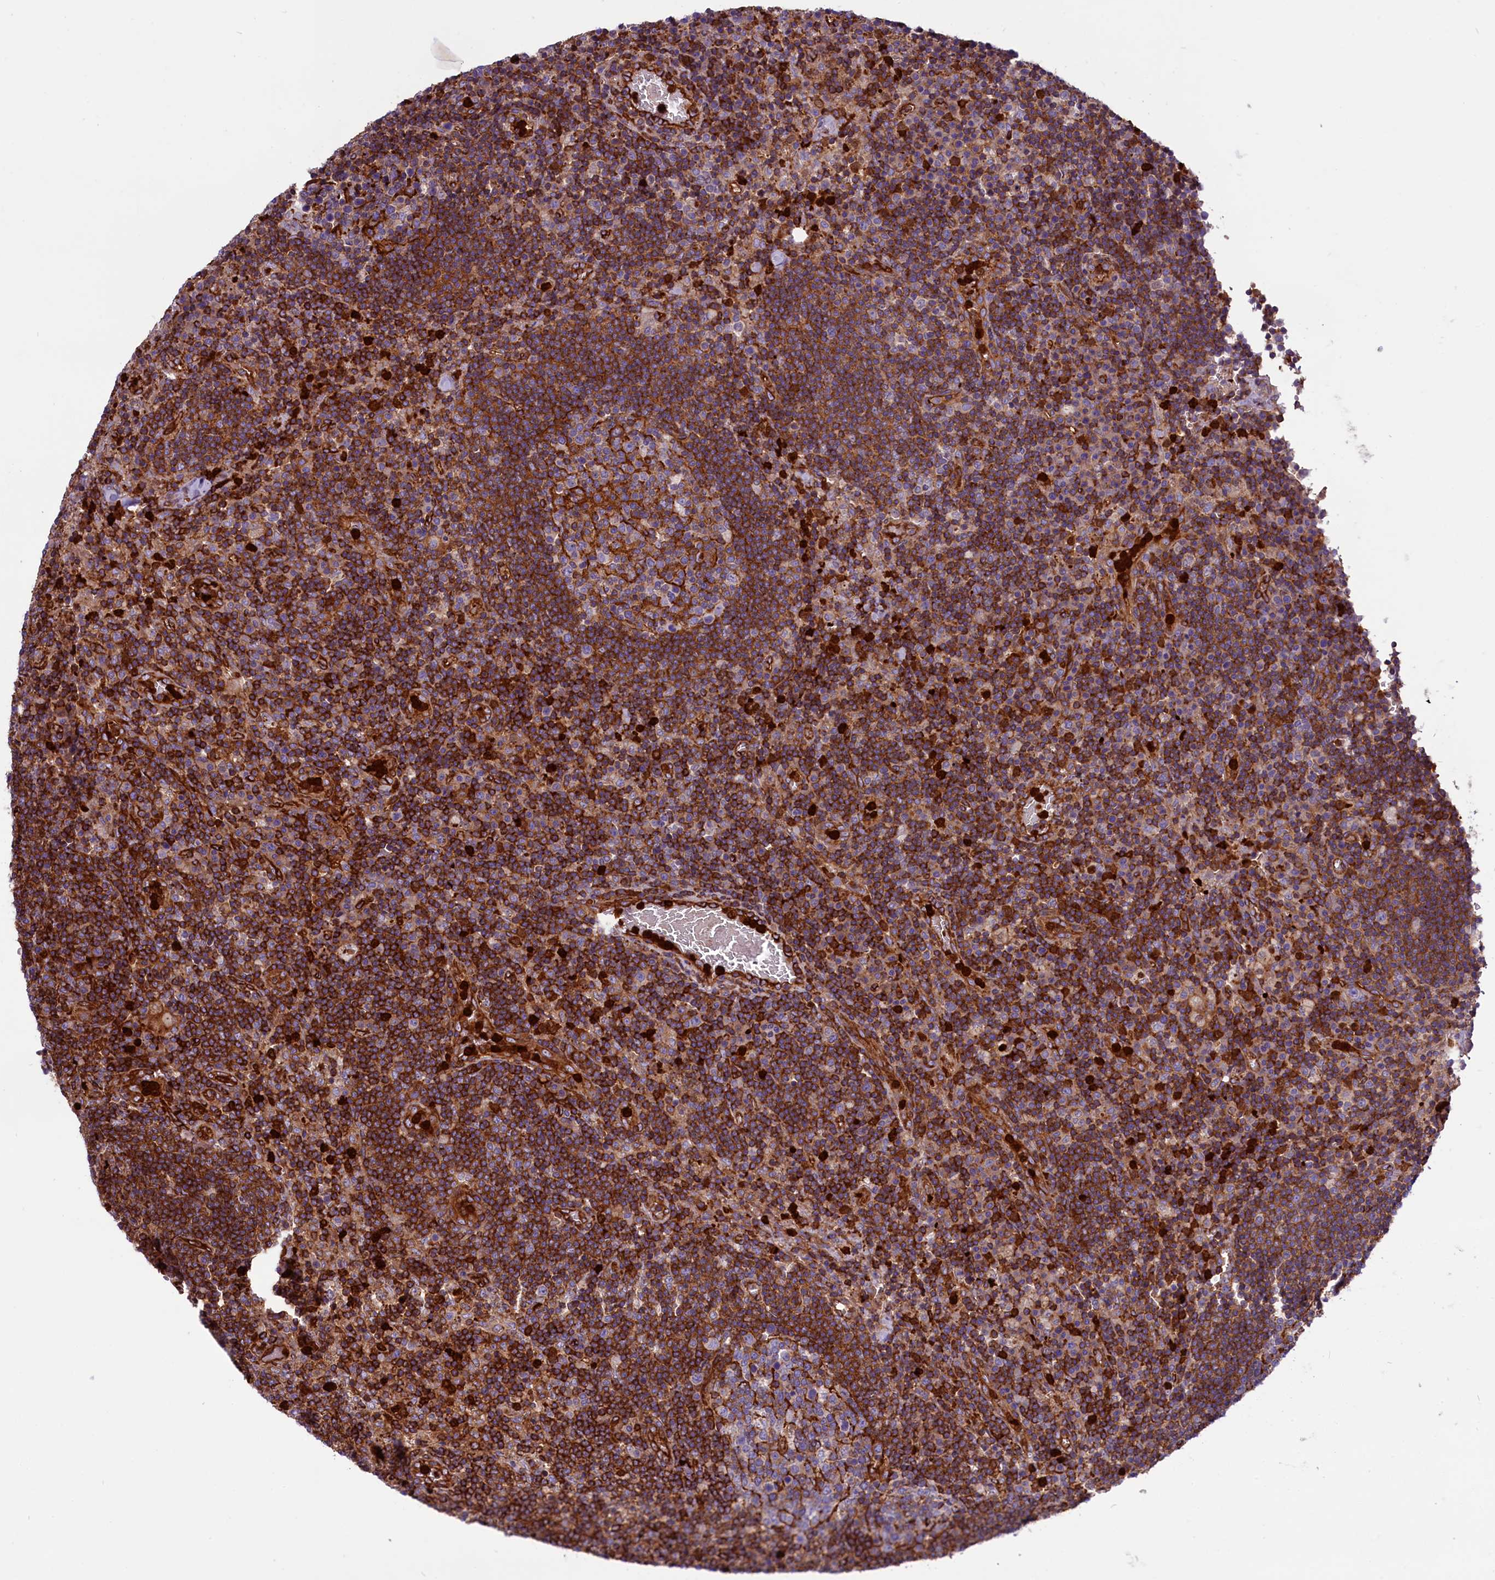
{"staining": {"intensity": "moderate", "quantity": "<25%", "location": "cytoplasmic/membranous"}, "tissue": "lymph node", "cell_type": "Germinal center cells", "image_type": "normal", "snomed": [{"axis": "morphology", "description": "Normal tissue, NOS"}, {"axis": "topography", "description": "Lymph node"}], "caption": "Brown immunohistochemical staining in benign lymph node reveals moderate cytoplasmic/membranous staining in about <25% of germinal center cells. (brown staining indicates protein expression, while blue staining denotes nuclei).", "gene": "CD99L2", "patient": {"sex": "male", "age": 58}}